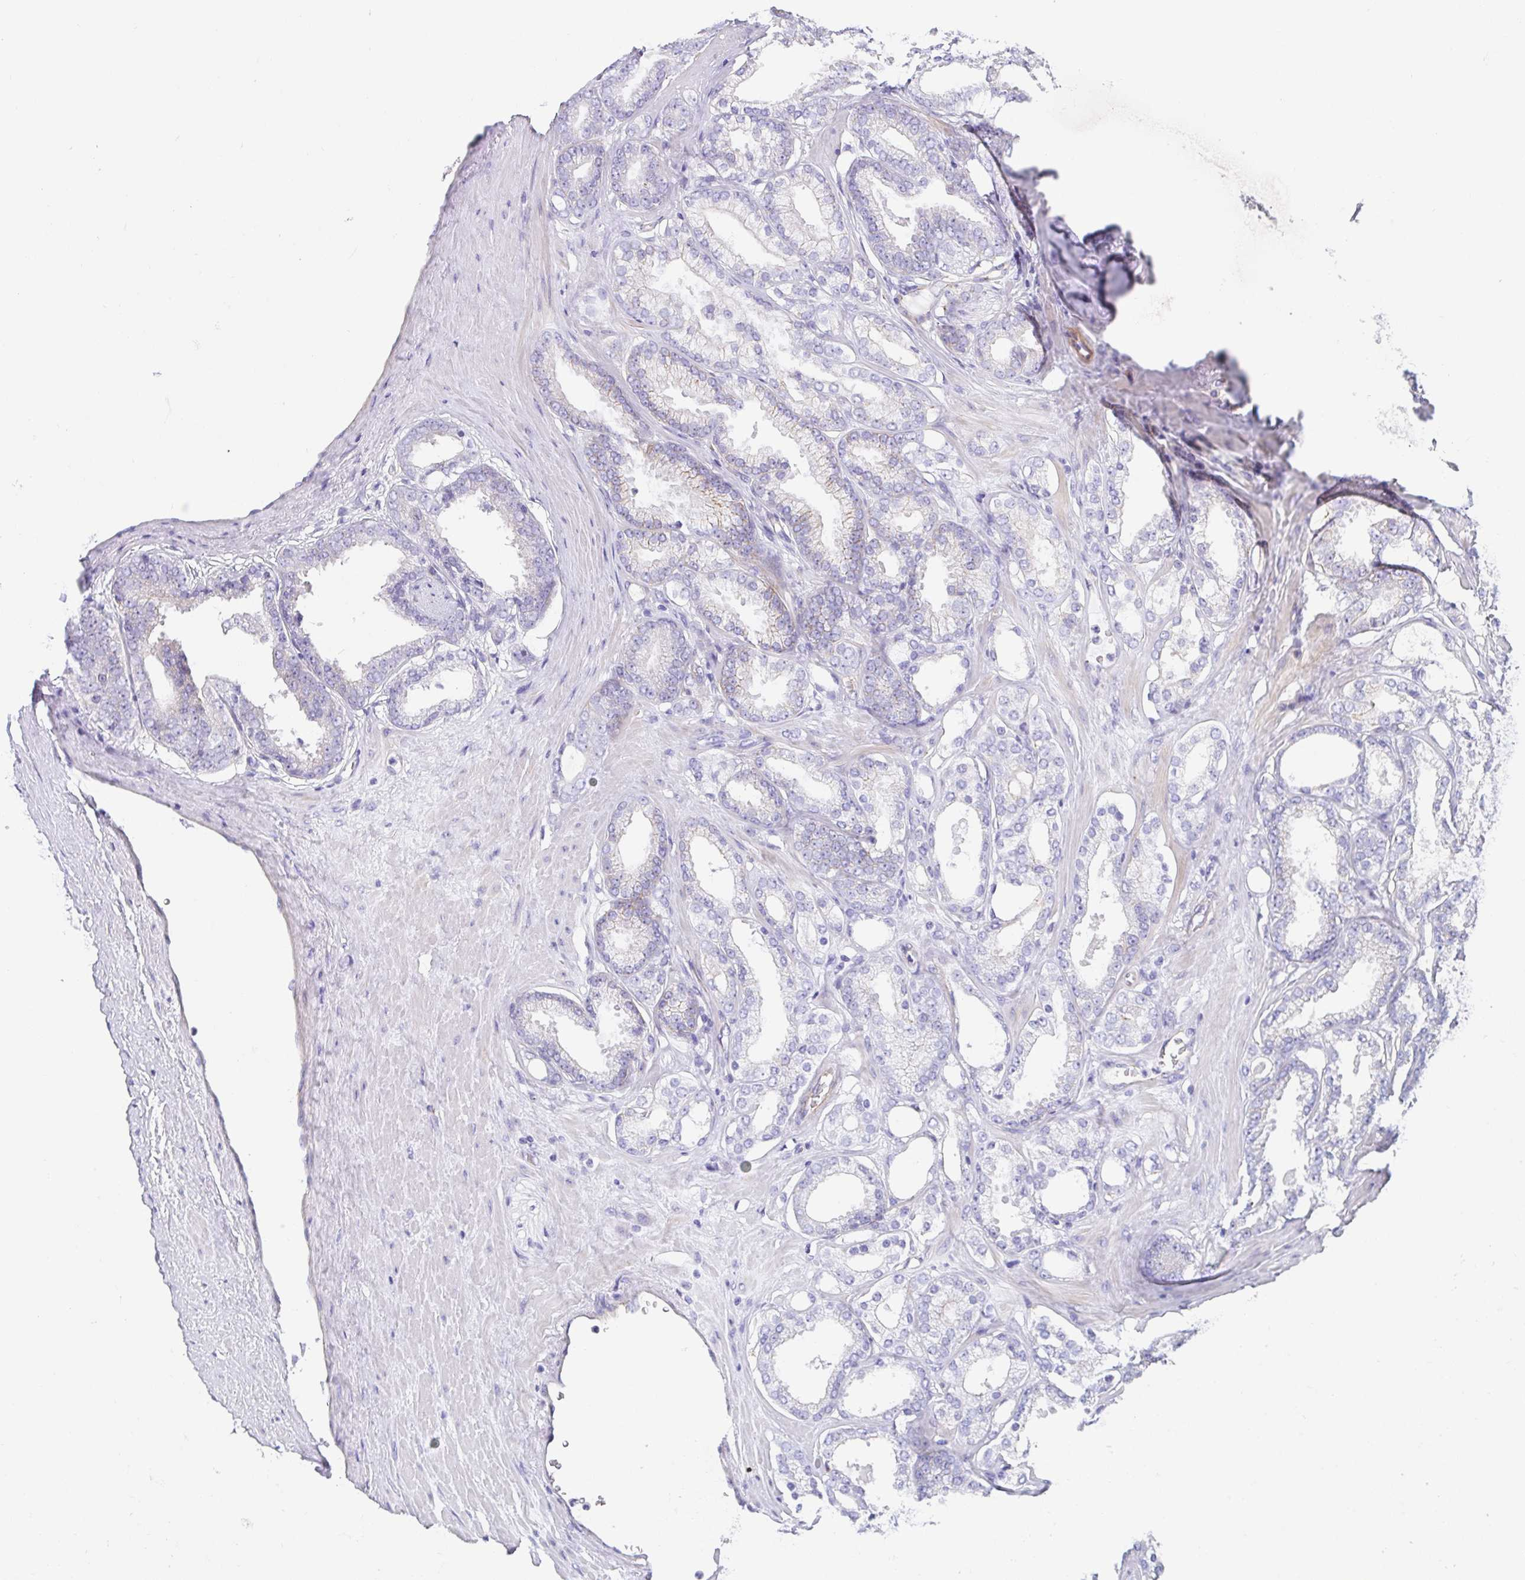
{"staining": {"intensity": "negative", "quantity": "none", "location": "none"}, "tissue": "prostate cancer", "cell_type": "Tumor cells", "image_type": "cancer", "snomed": [{"axis": "morphology", "description": "Adenocarcinoma, Low grade"}, {"axis": "topography", "description": "Prostate"}], "caption": "Immunohistochemistry (IHC) histopathology image of prostate low-grade adenocarcinoma stained for a protein (brown), which demonstrates no staining in tumor cells.", "gene": "TRAM2", "patient": {"sex": "male", "age": 65}}